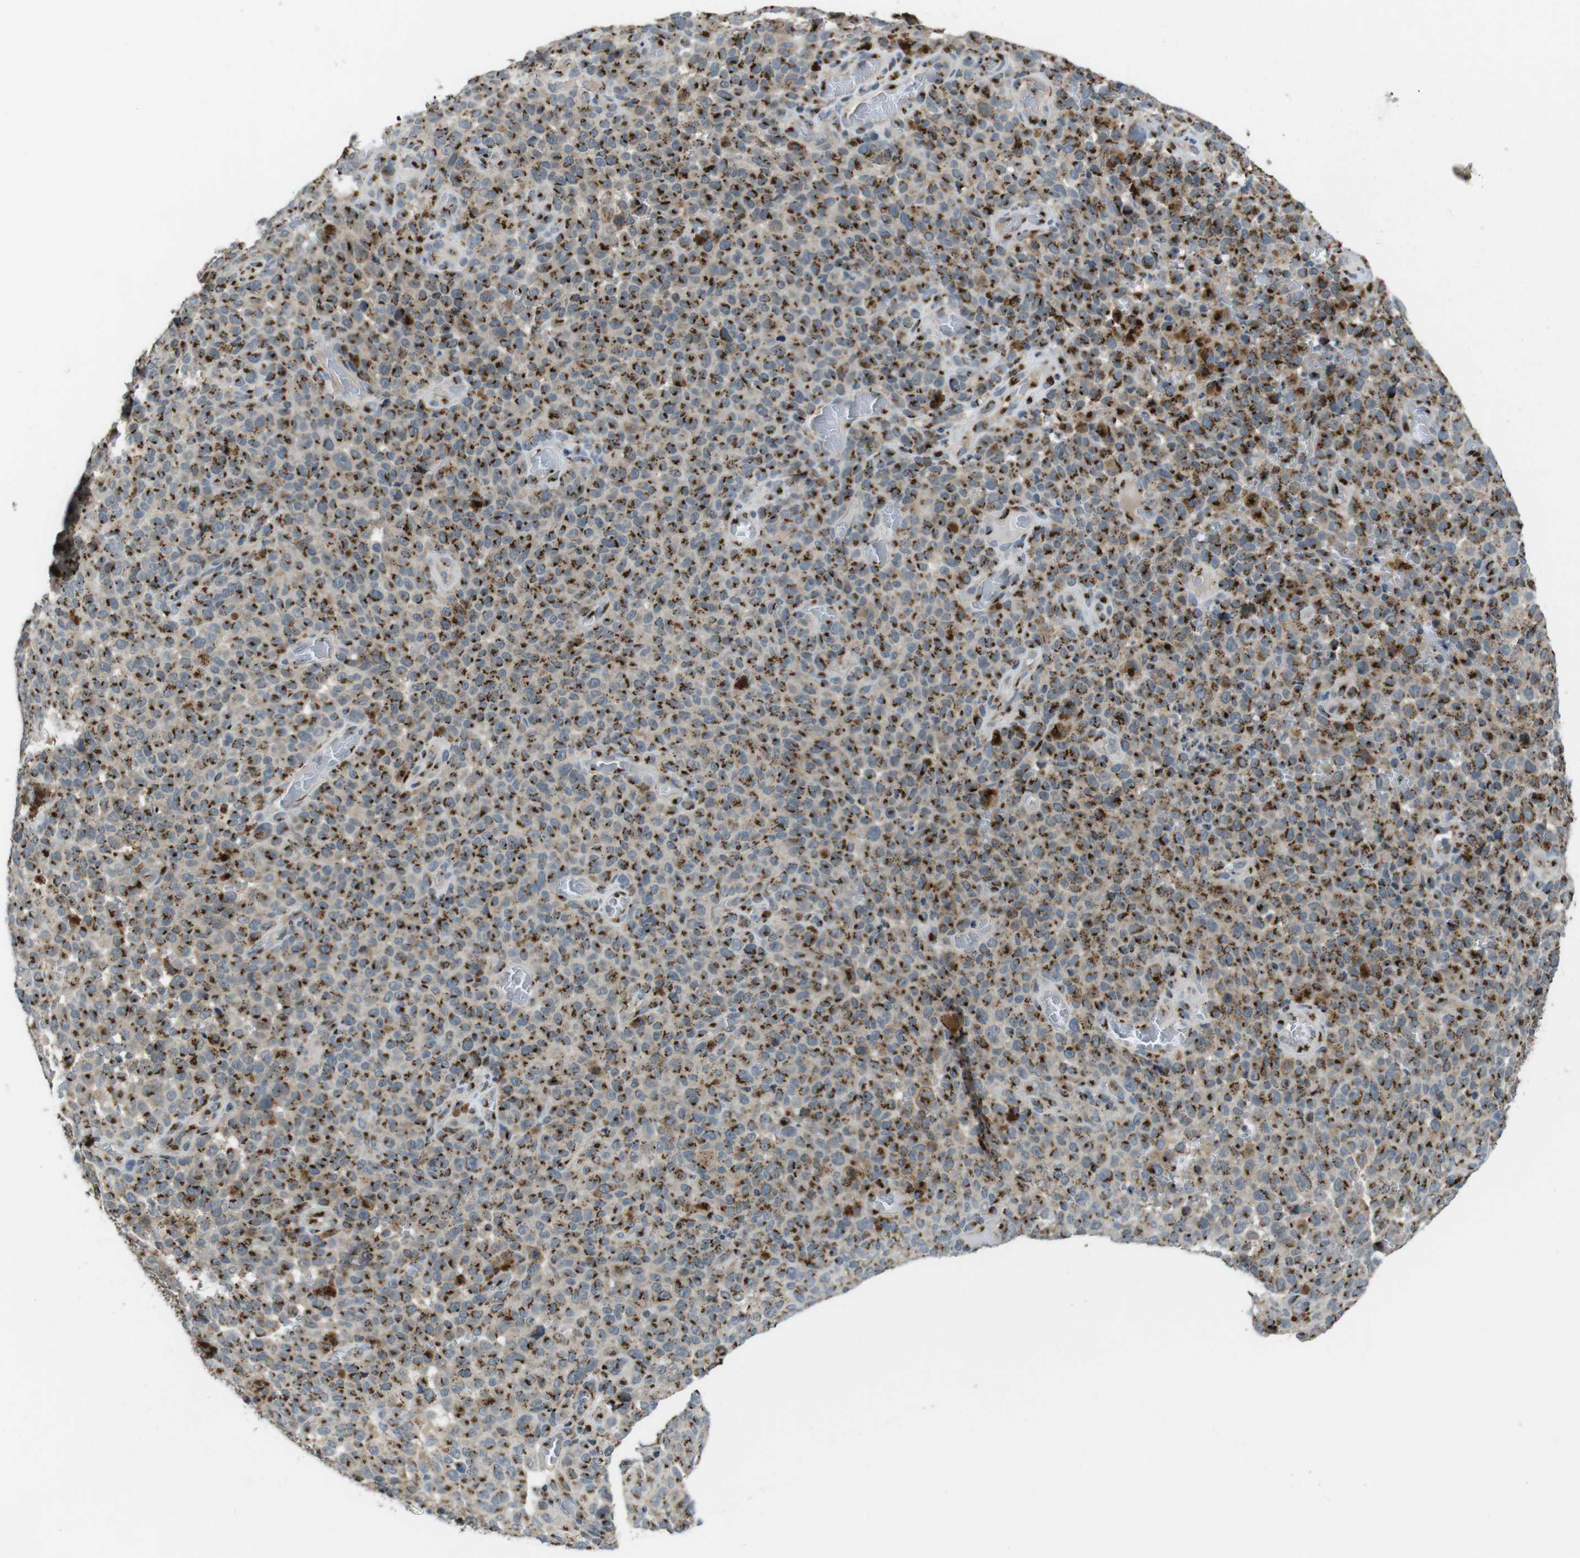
{"staining": {"intensity": "strong", "quantity": ">75%", "location": "cytoplasmic/membranous"}, "tissue": "melanoma", "cell_type": "Tumor cells", "image_type": "cancer", "snomed": [{"axis": "morphology", "description": "Malignant melanoma, NOS"}, {"axis": "topography", "description": "Skin"}], "caption": "Protein expression analysis of human malignant melanoma reveals strong cytoplasmic/membranous positivity in approximately >75% of tumor cells.", "gene": "ZFPL1", "patient": {"sex": "female", "age": 82}}